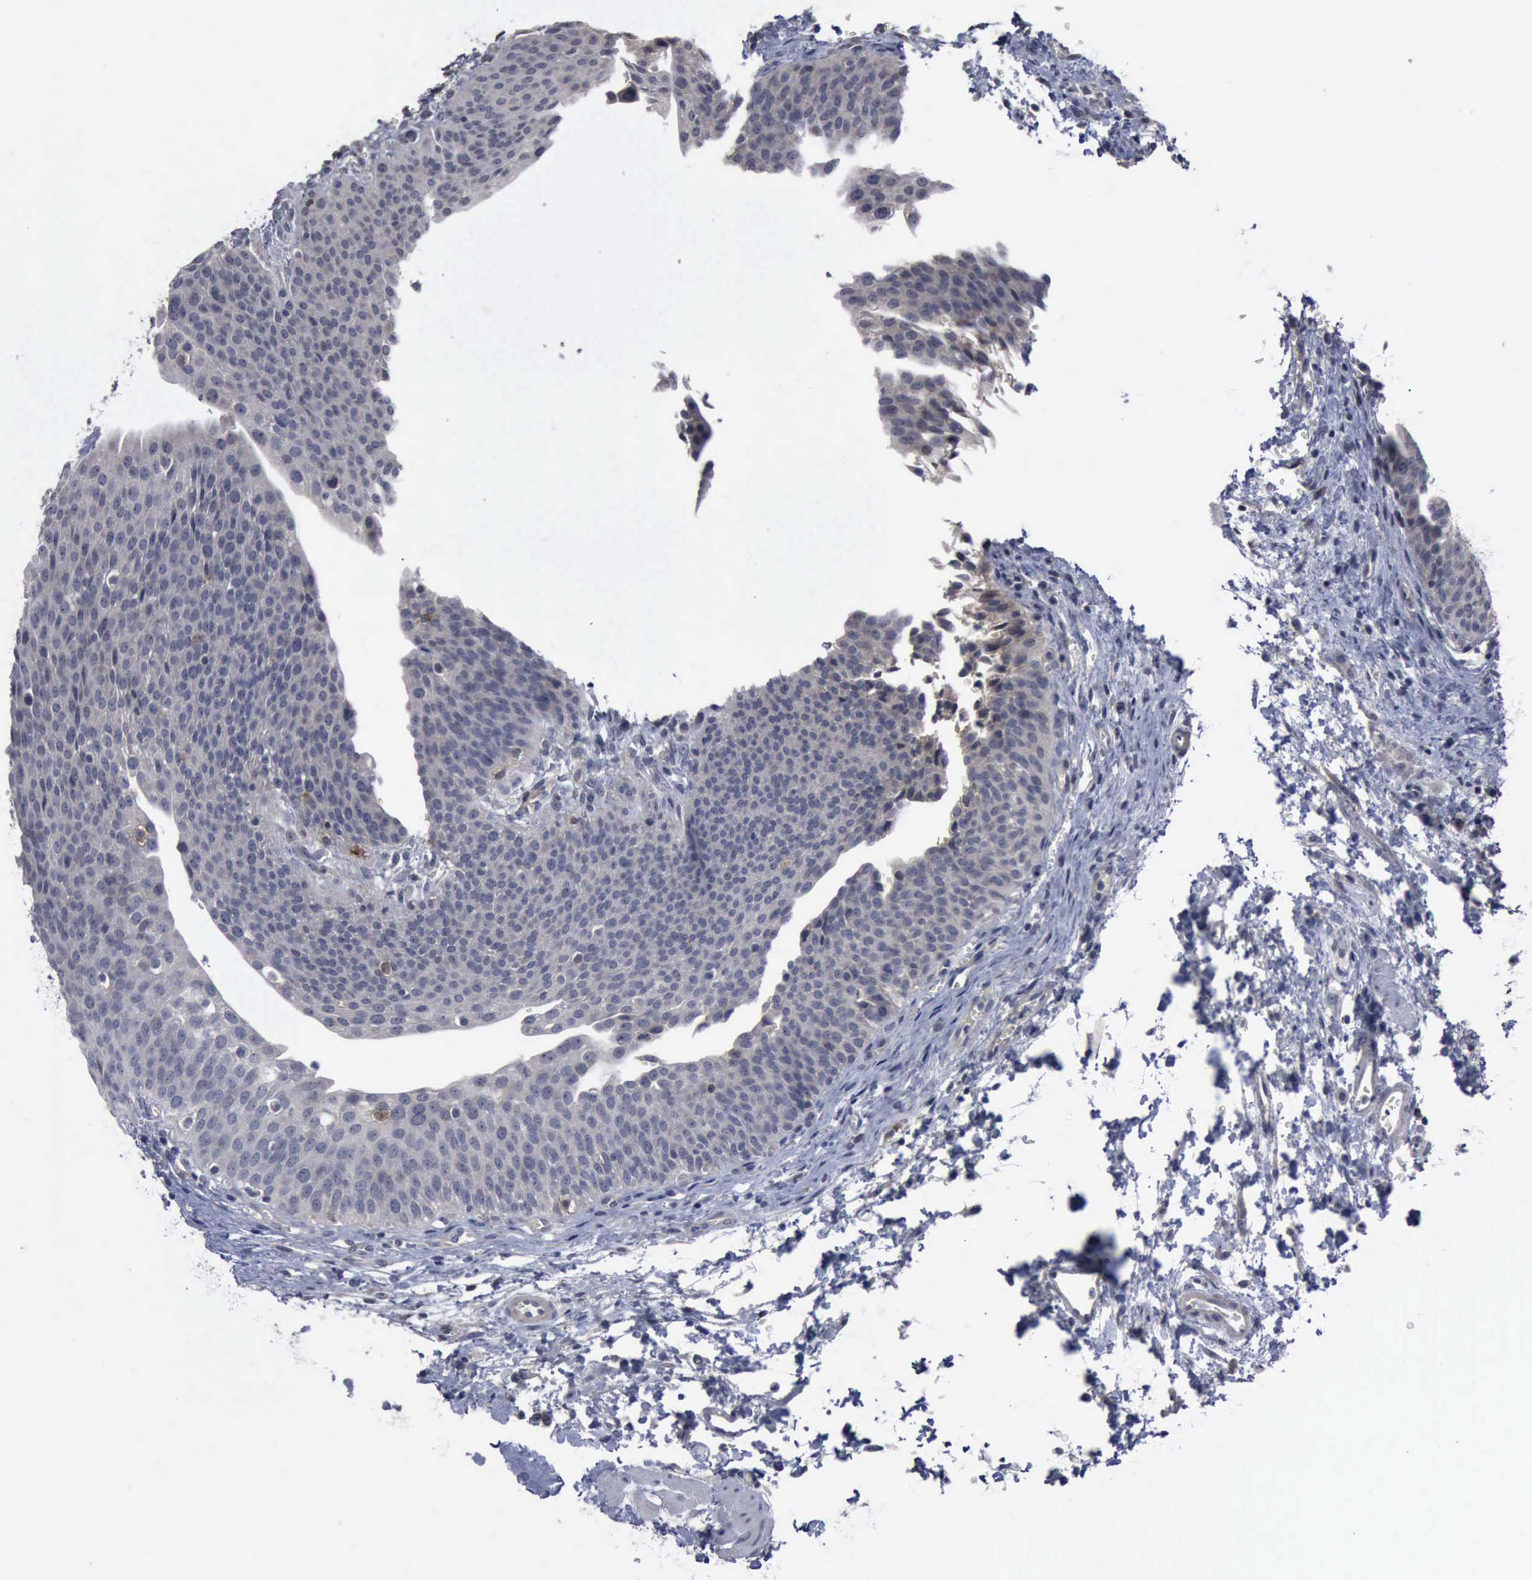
{"staining": {"intensity": "negative", "quantity": "none", "location": "none"}, "tissue": "urinary bladder", "cell_type": "Urothelial cells", "image_type": "normal", "snomed": [{"axis": "morphology", "description": "Normal tissue, NOS"}, {"axis": "topography", "description": "Smooth muscle"}, {"axis": "topography", "description": "Urinary bladder"}], "caption": "DAB immunohistochemical staining of unremarkable urinary bladder shows no significant positivity in urothelial cells.", "gene": "MYO18B", "patient": {"sex": "male", "age": 35}}